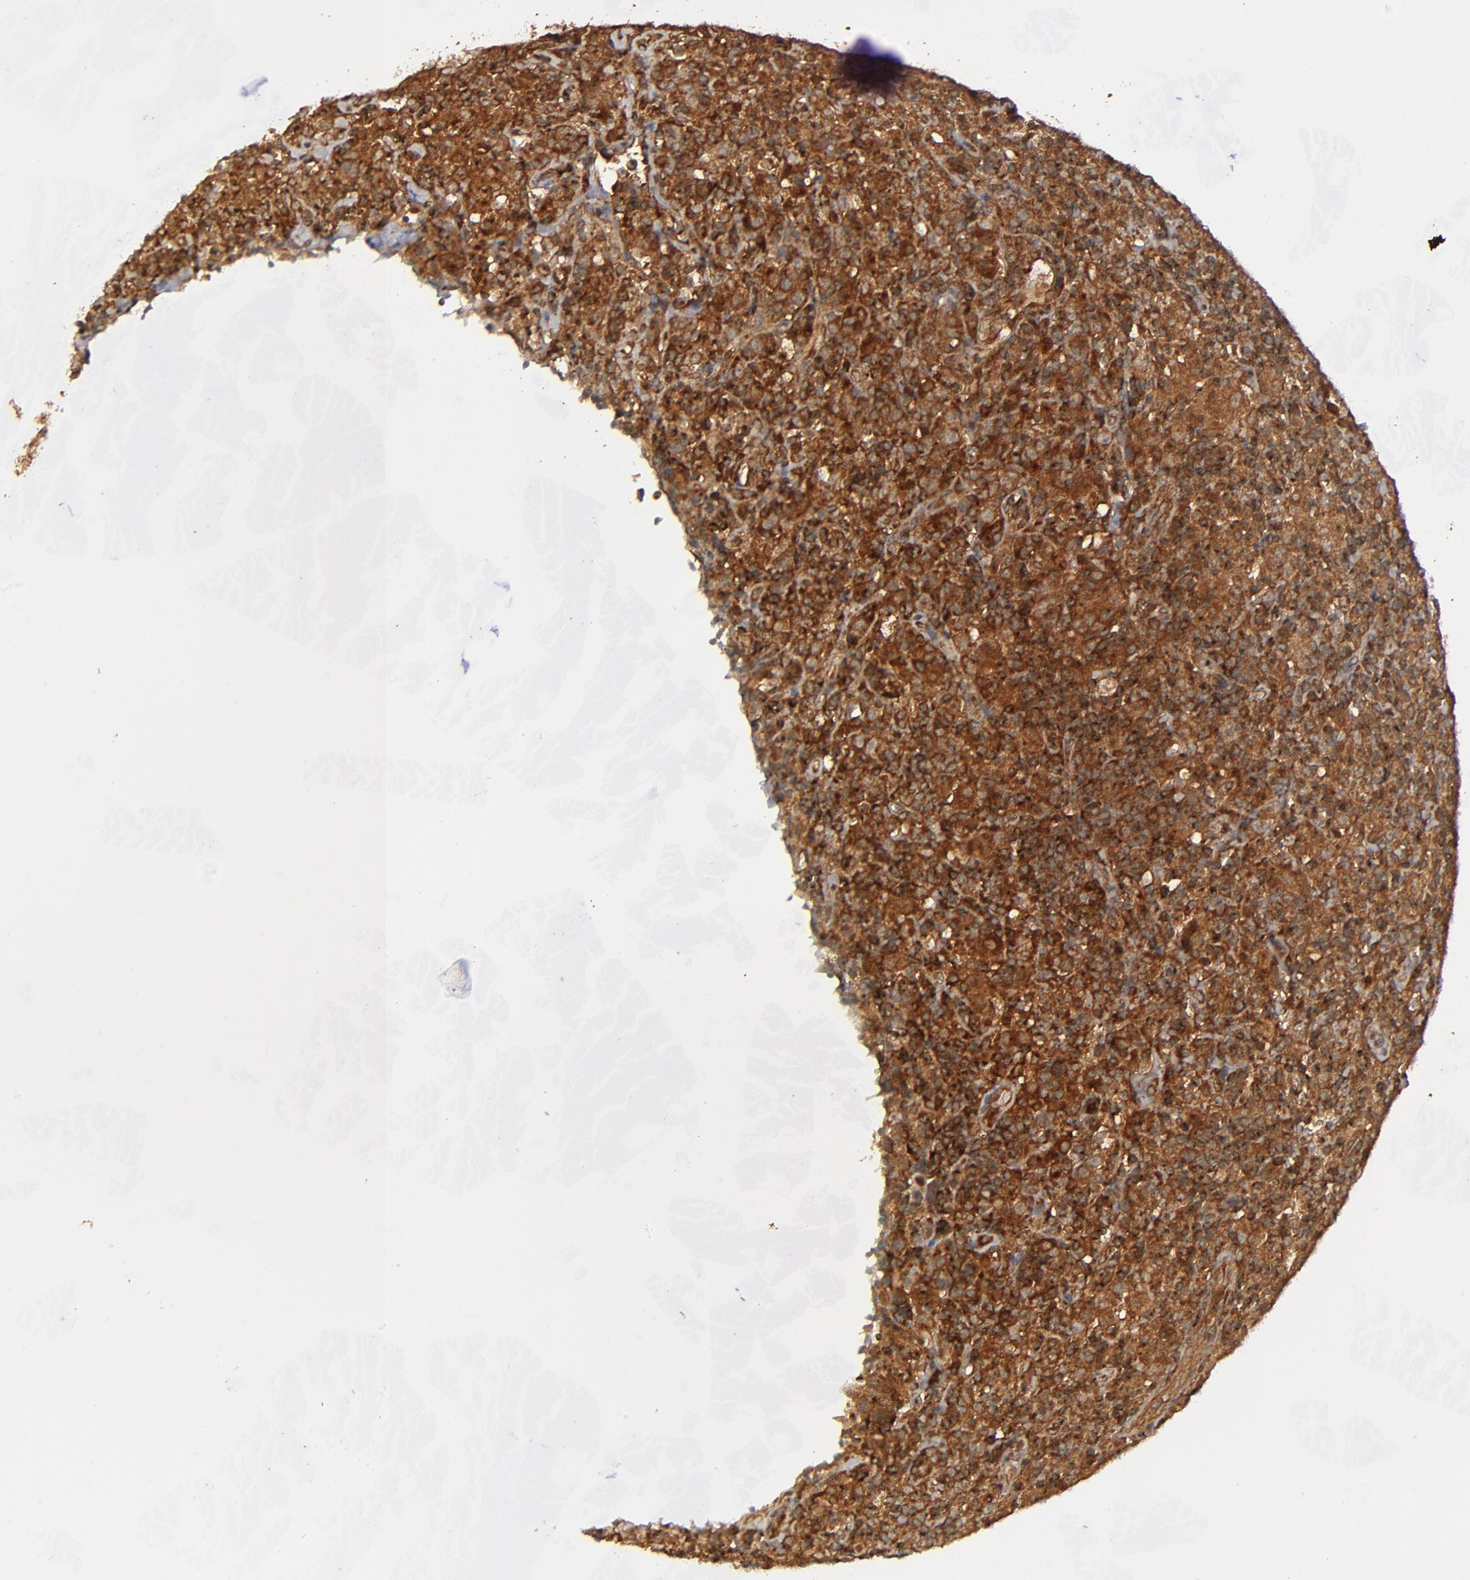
{"staining": {"intensity": "strong", "quantity": ">75%", "location": "cytoplasmic/membranous"}, "tissue": "lymphoma", "cell_type": "Tumor cells", "image_type": "cancer", "snomed": [{"axis": "morphology", "description": "Hodgkin's disease, NOS"}, {"axis": "topography", "description": "Lymph node"}], "caption": "Brown immunohistochemical staining in Hodgkin's disease exhibits strong cytoplasmic/membranous positivity in about >75% of tumor cells.", "gene": "BDKRB1", "patient": {"sex": "male", "age": 65}}